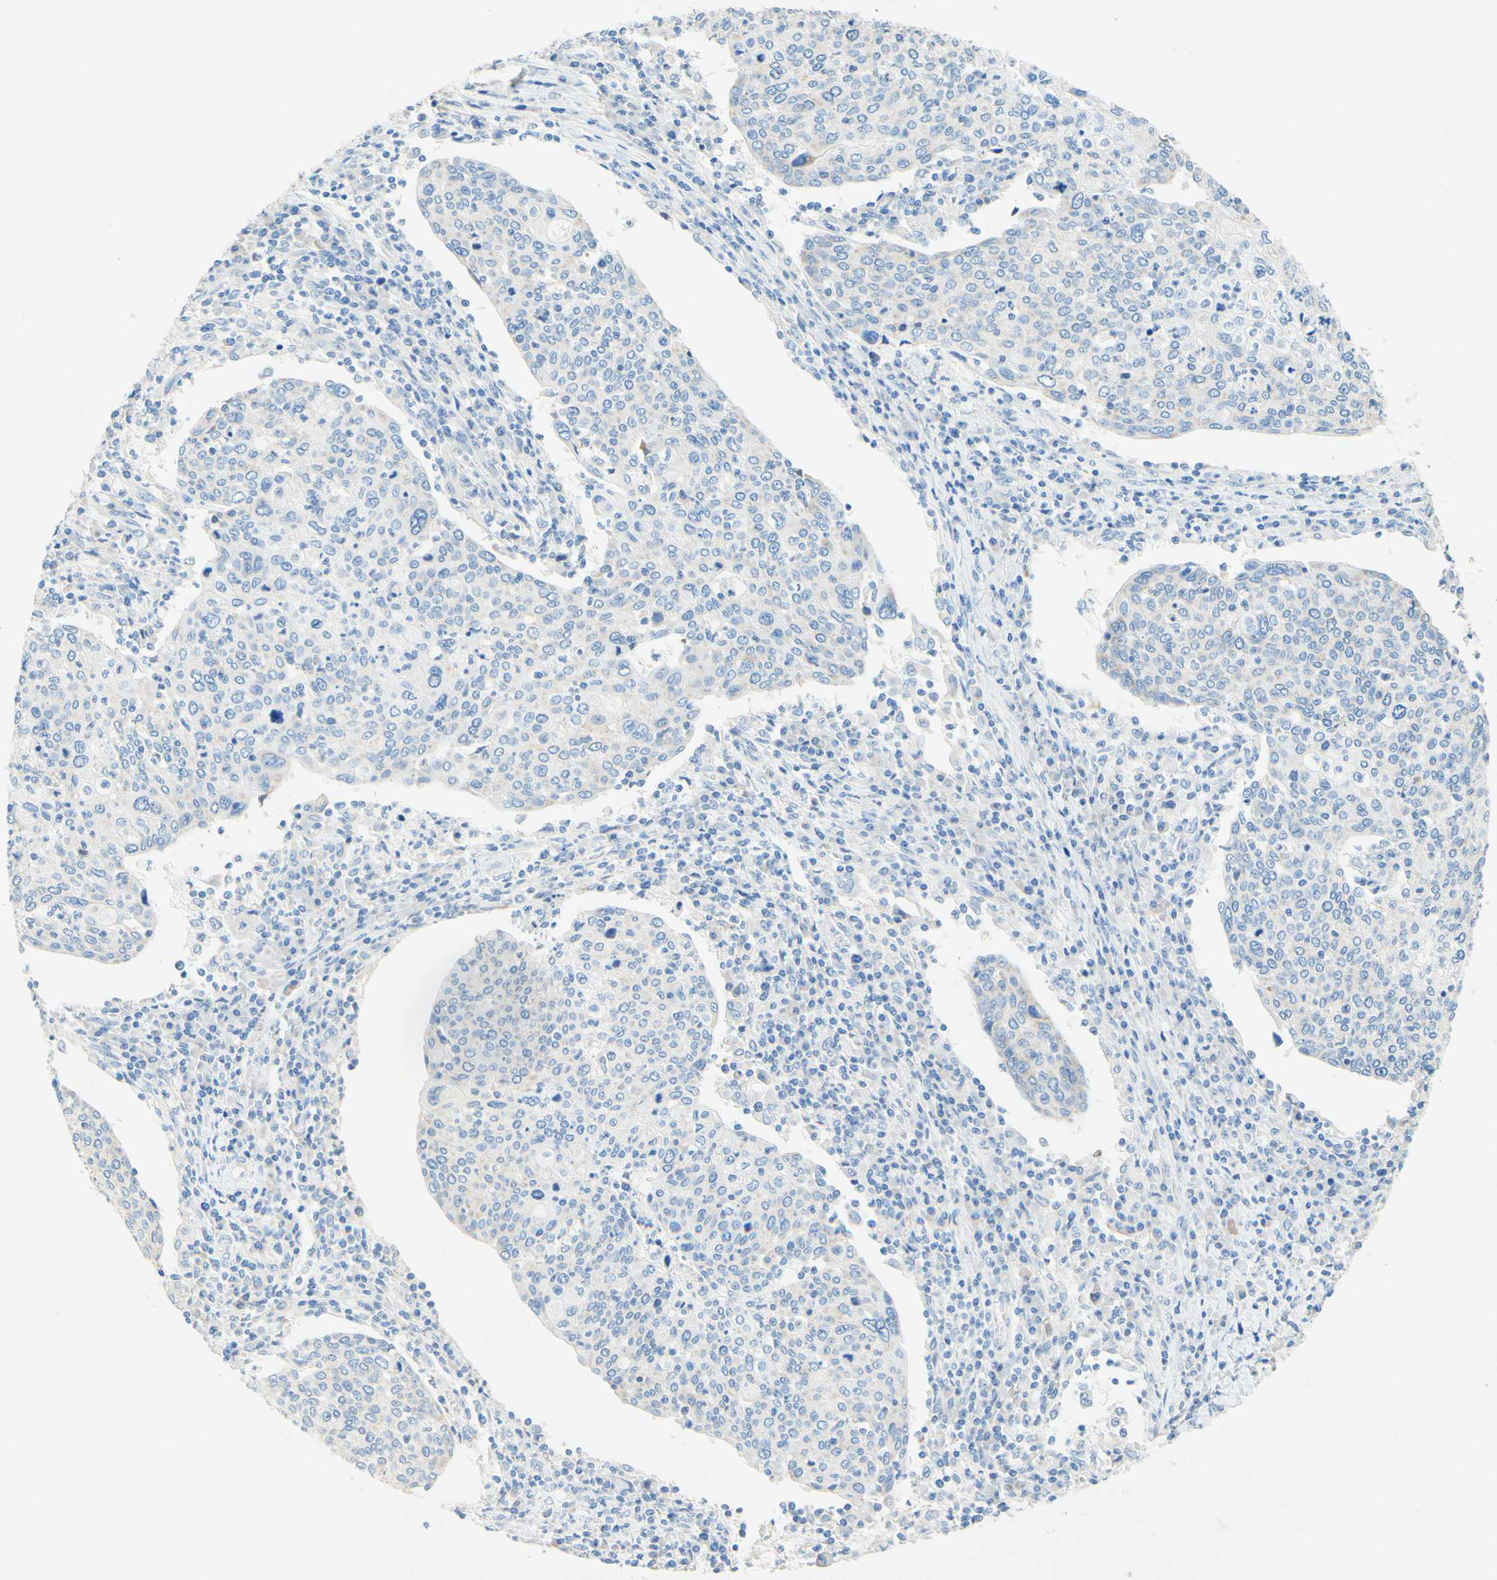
{"staining": {"intensity": "negative", "quantity": "none", "location": "none"}, "tissue": "cervical cancer", "cell_type": "Tumor cells", "image_type": "cancer", "snomed": [{"axis": "morphology", "description": "Squamous cell carcinoma, NOS"}, {"axis": "topography", "description": "Cervix"}], "caption": "Immunohistochemistry (IHC) histopathology image of cervical squamous cell carcinoma stained for a protein (brown), which demonstrates no expression in tumor cells.", "gene": "SLC46A1", "patient": {"sex": "female", "age": 40}}